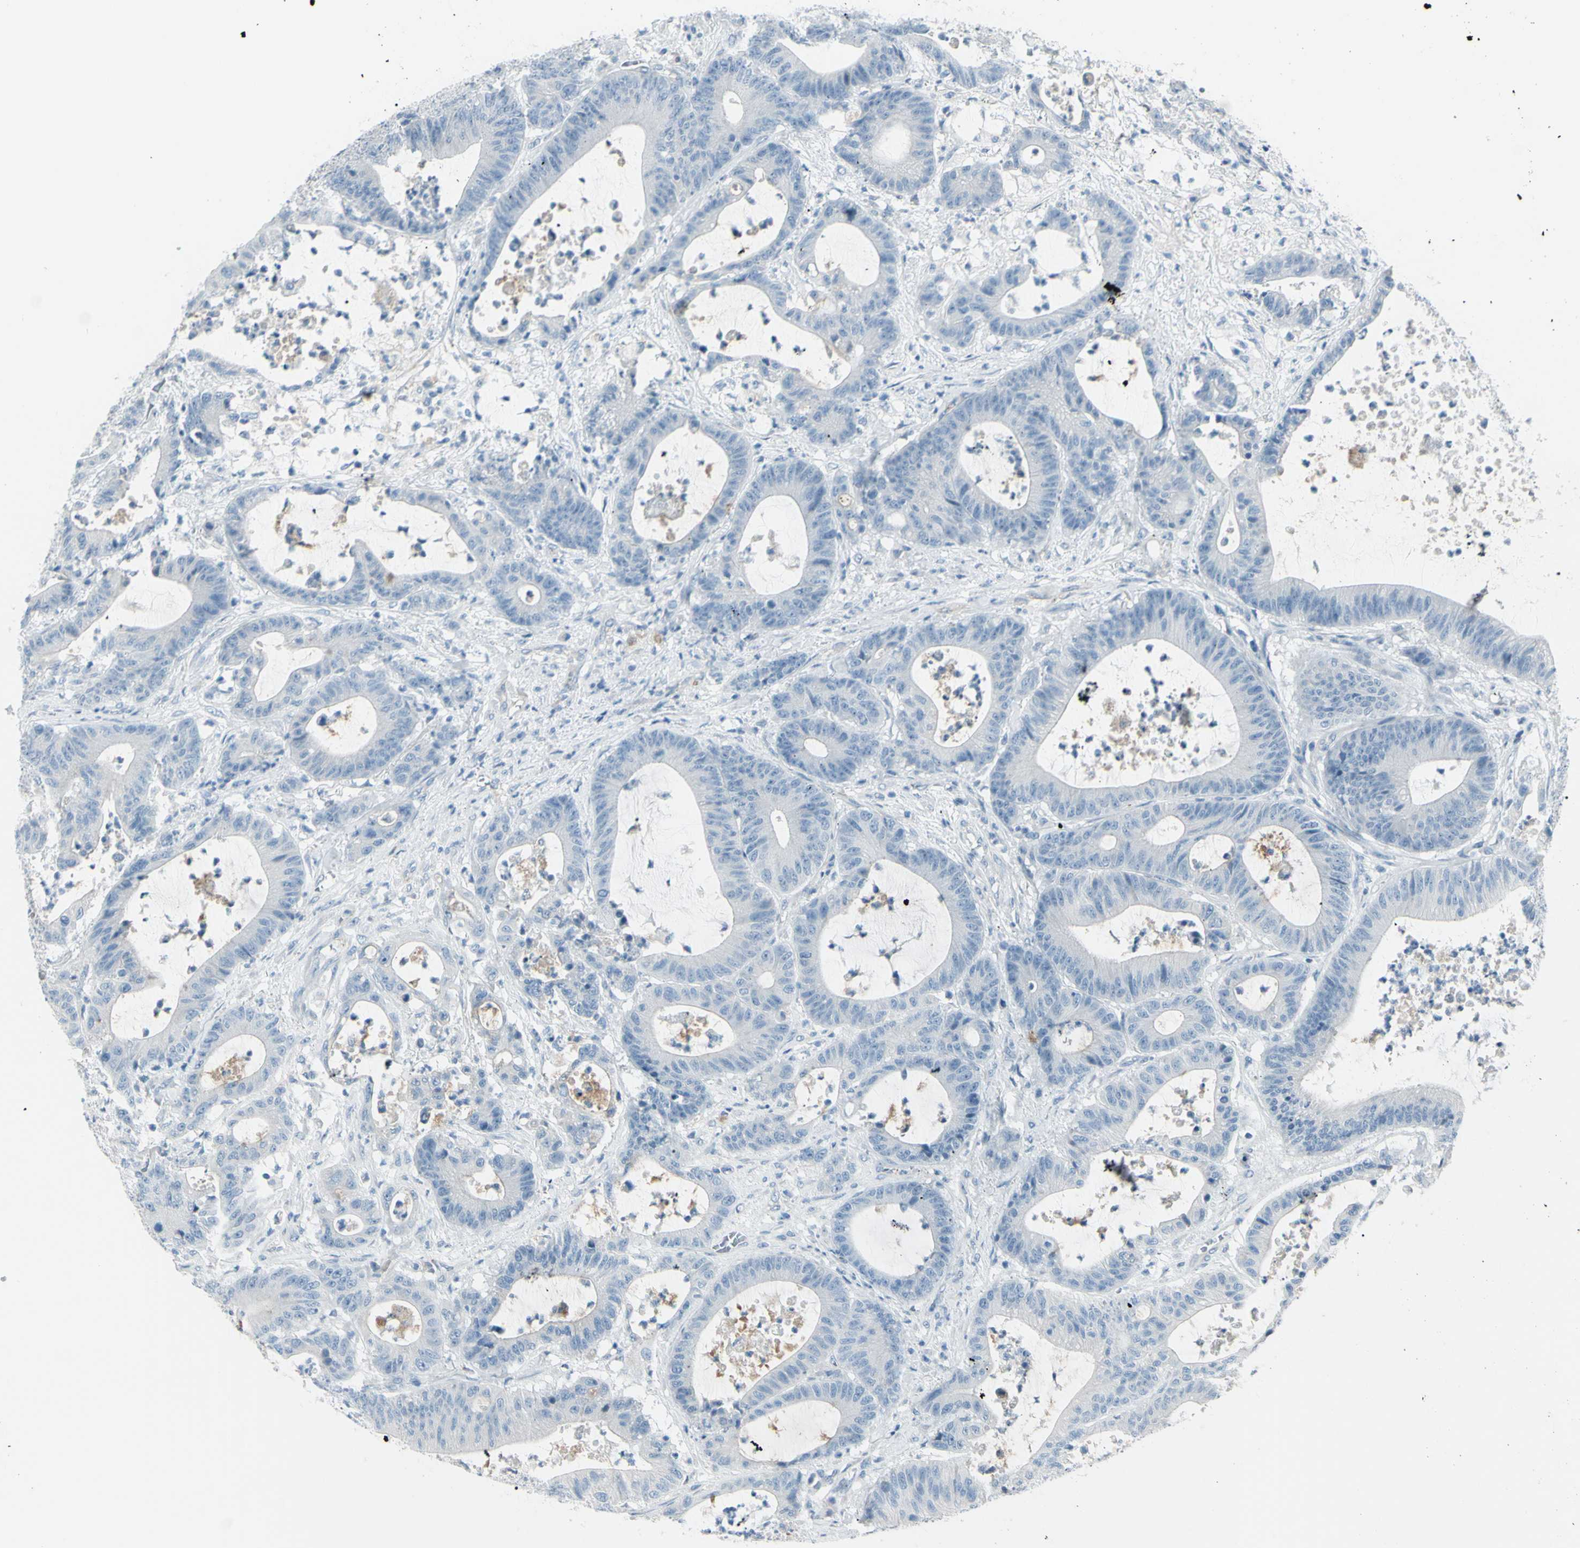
{"staining": {"intensity": "negative", "quantity": "none", "location": "none"}, "tissue": "colorectal cancer", "cell_type": "Tumor cells", "image_type": "cancer", "snomed": [{"axis": "morphology", "description": "Adenocarcinoma, NOS"}, {"axis": "topography", "description": "Colon"}], "caption": "Image shows no significant protein positivity in tumor cells of colorectal adenocarcinoma.", "gene": "GPR34", "patient": {"sex": "female", "age": 84}}